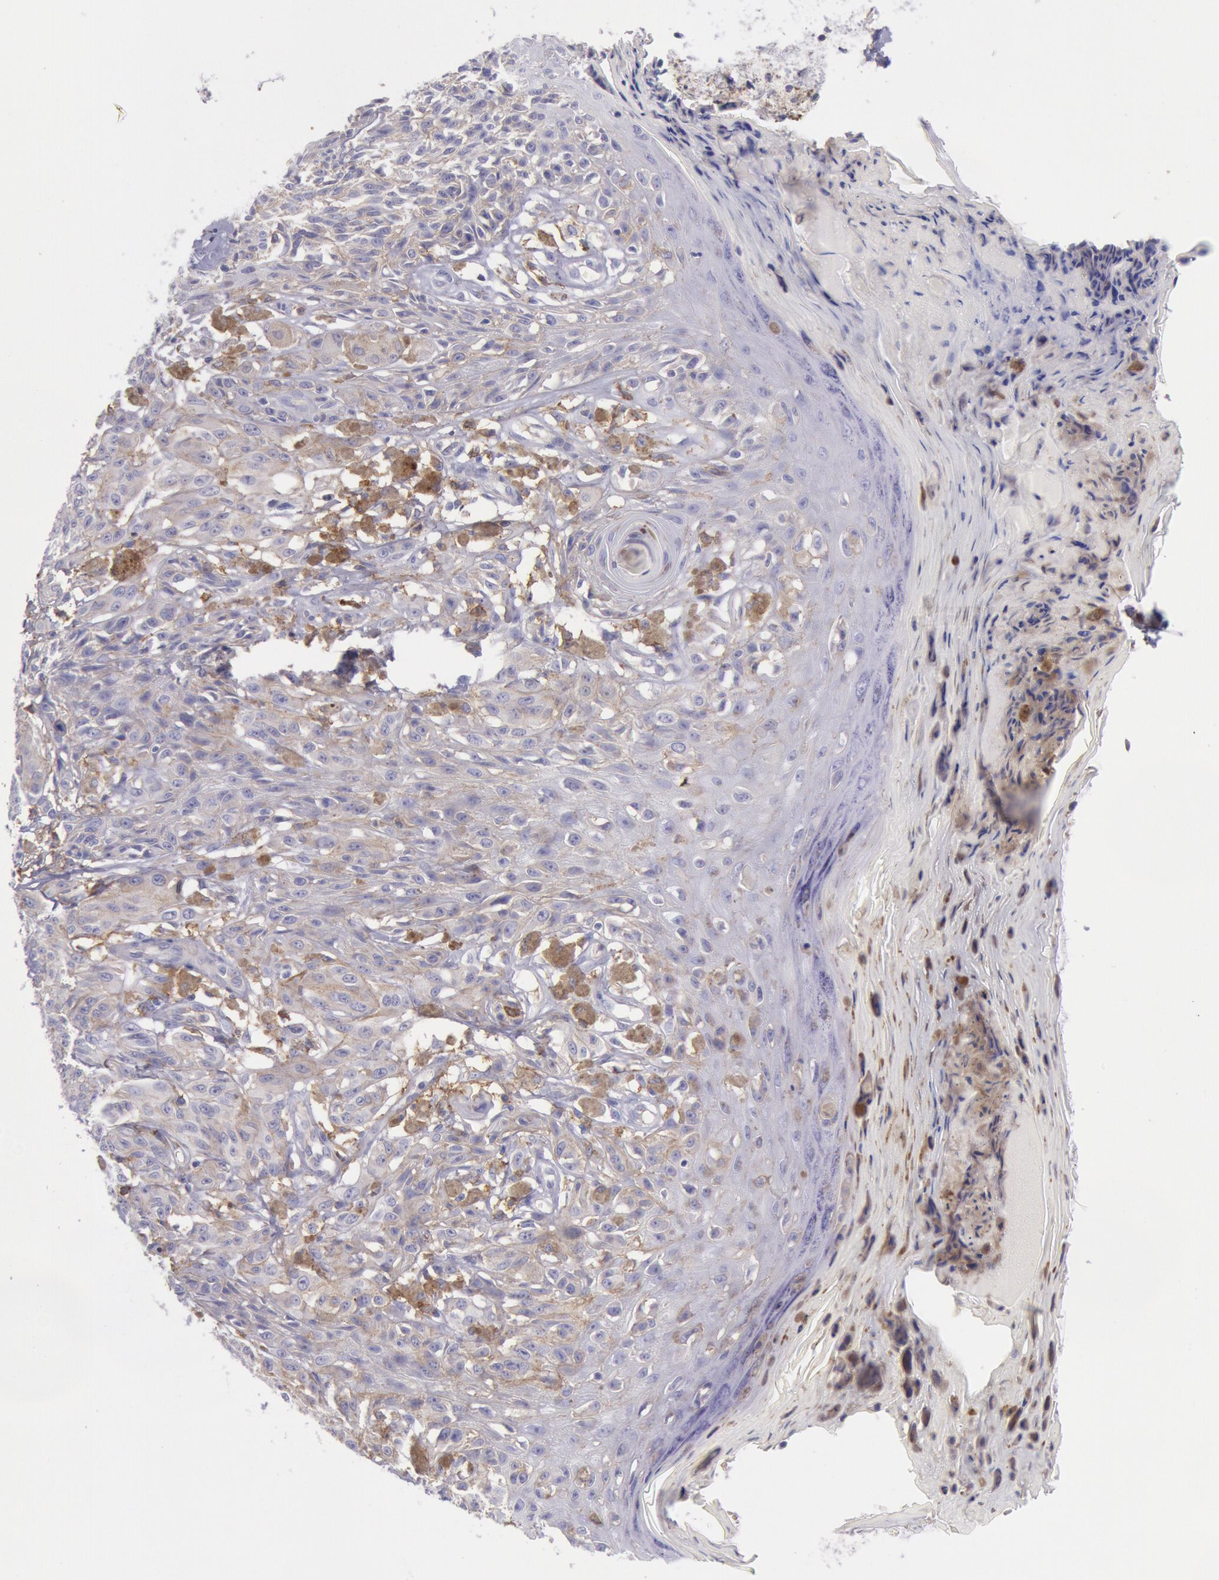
{"staining": {"intensity": "negative", "quantity": "none", "location": "none"}, "tissue": "melanoma", "cell_type": "Tumor cells", "image_type": "cancer", "snomed": [{"axis": "morphology", "description": "Malignant melanoma, NOS"}, {"axis": "topography", "description": "Skin"}], "caption": "Malignant melanoma was stained to show a protein in brown. There is no significant positivity in tumor cells.", "gene": "LYN", "patient": {"sex": "female", "age": 77}}